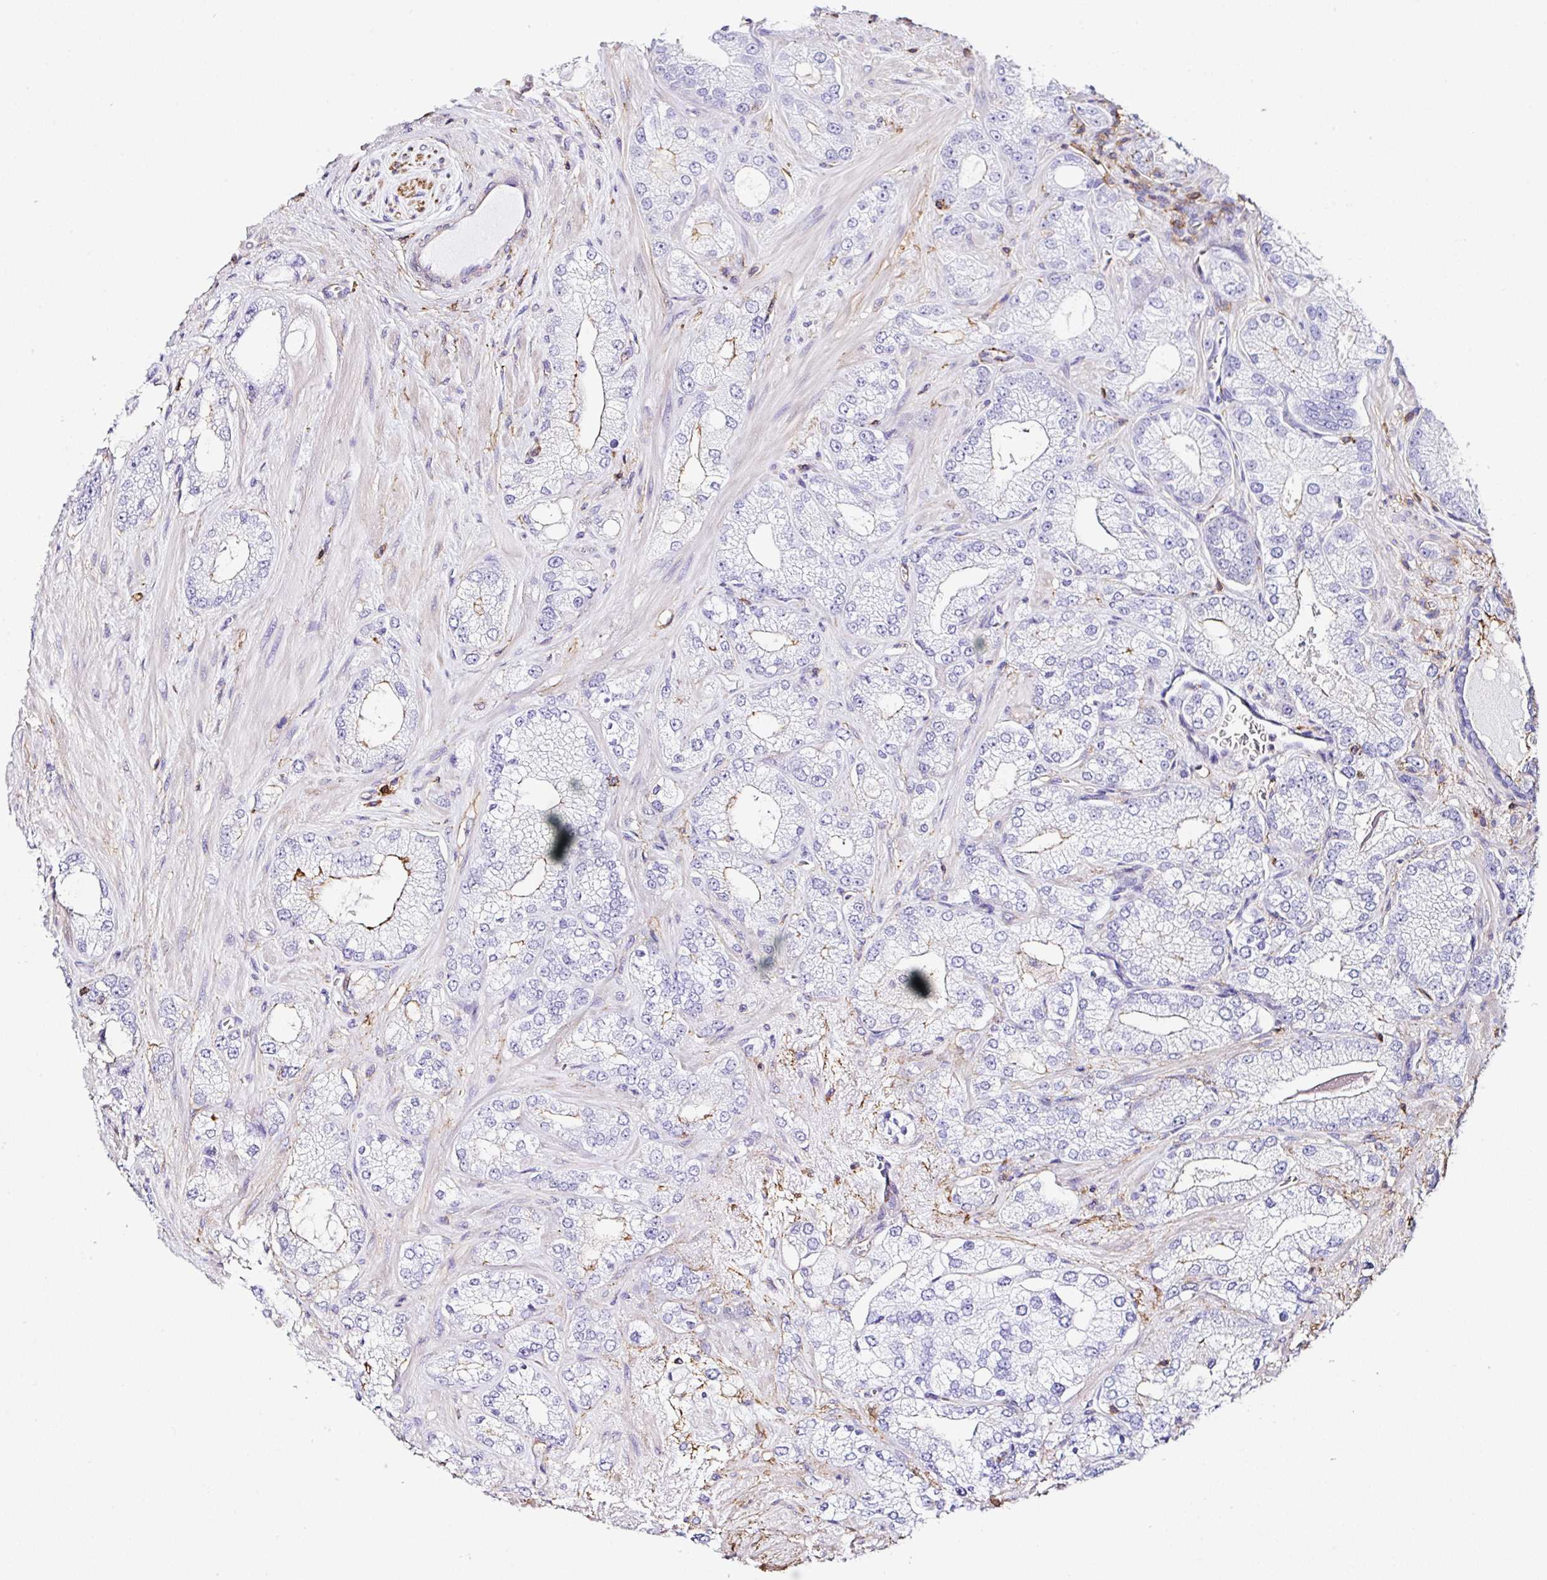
{"staining": {"intensity": "negative", "quantity": "none", "location": "none"}, "tissue": "prostate cancer", "cell_type": "Tumor cells", "image_type": "cancer", "snomed": [{"axis": "morphology", "description": "Normal tissue, NOS"}, {"axis": "morphology", "description": "Adenocarcinoma, High grade"}, {"axis": "topography", "description": "Prostate"}, {"axis": "topography", "description": "Peripheral nerve tissue"}], "caption": "Tumor cells are negative for protein expression in human prostate cancer.", "gene": "MTTP", "patient": {"sex": "male", "age": 68}}